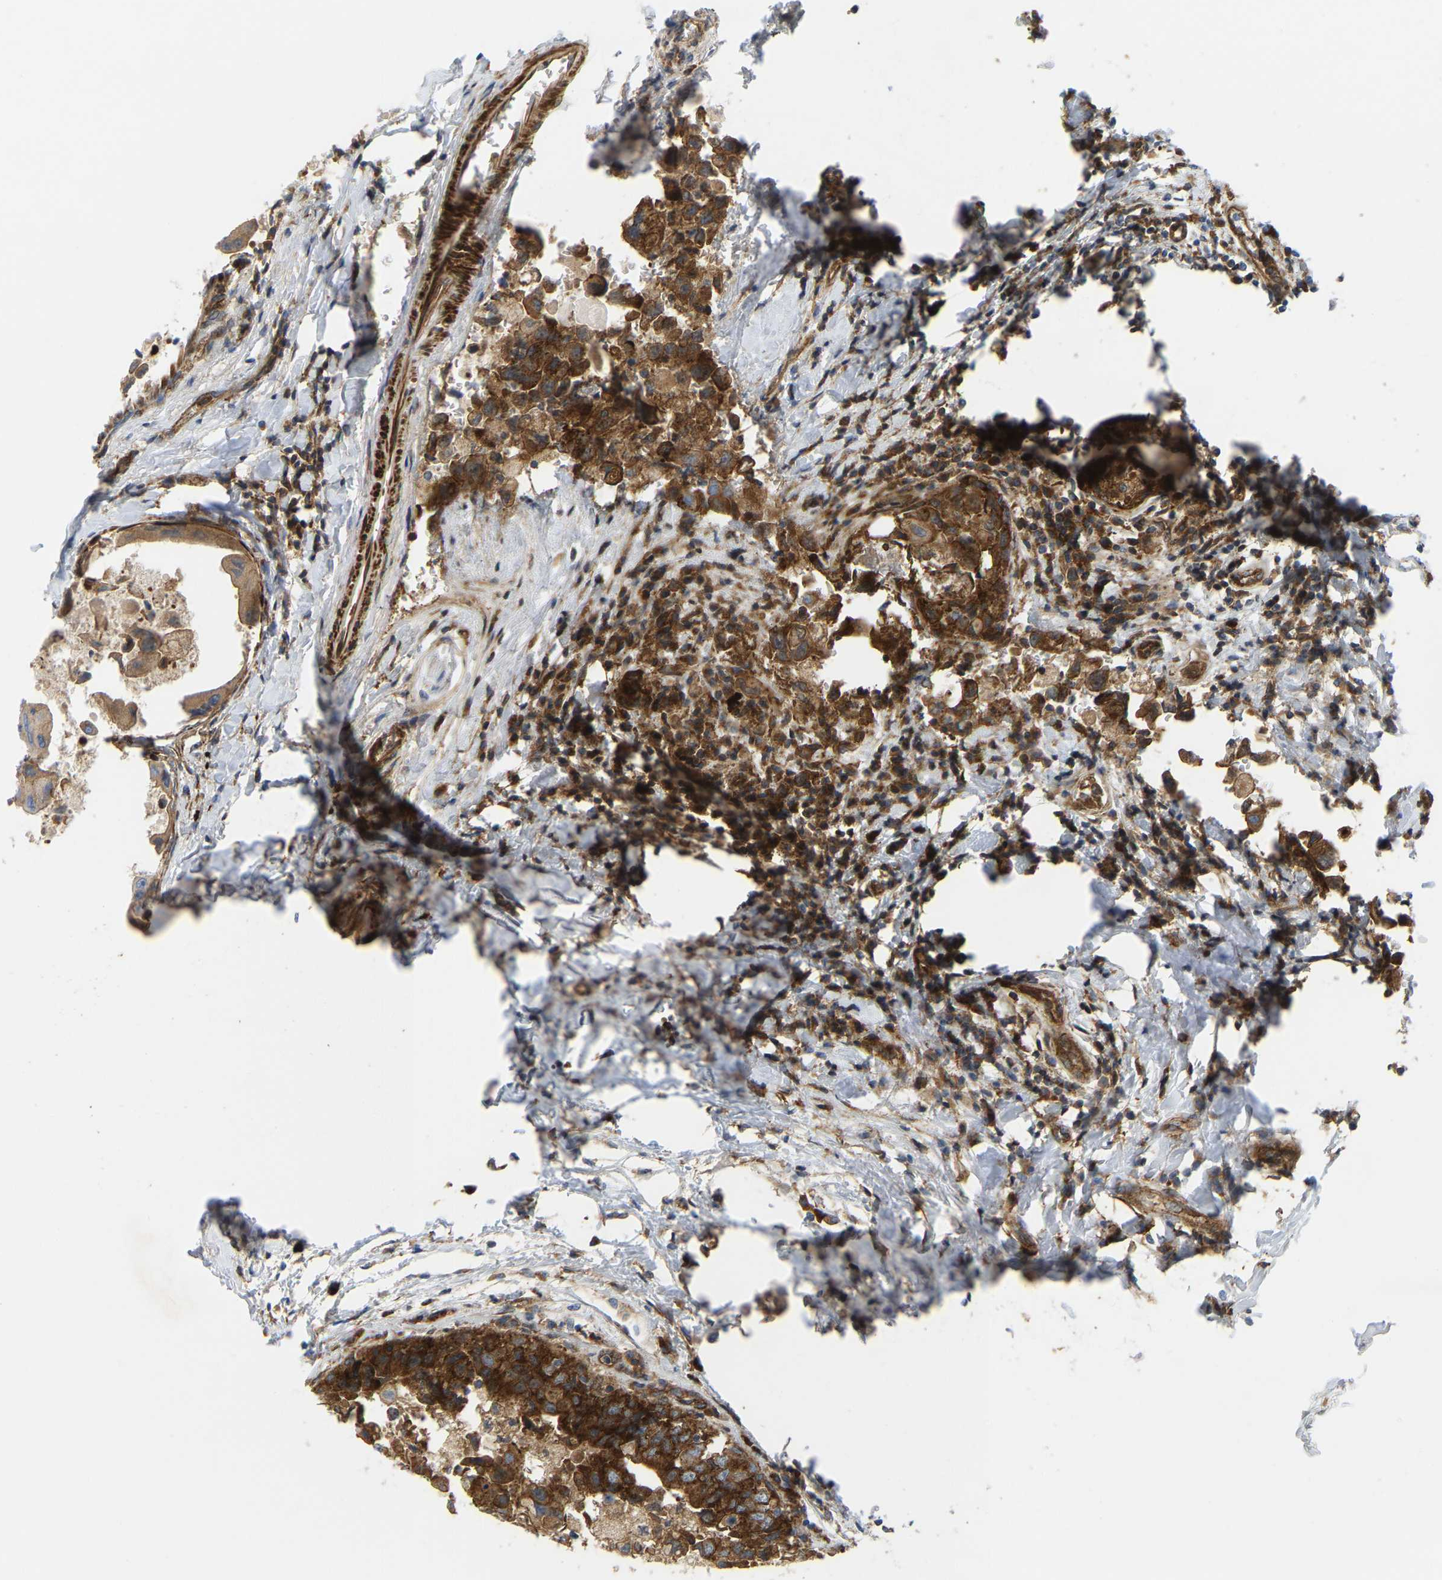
{"staining": {"intensity": "strong", "quantity": ">75%", "location": "cytoplasmic/membranous"}, "tissue": "breast cancer", "cell_type": "Tumor cells", "image_type": "cancer", "snomed": [{"axis": "morphology", "description": "Duct carcinoma"}, {"axis": "topography", "description": "Breast"}], "caption": "Protein expression analysis of intraductal carcinoma (breast) shows strong cytoplasmic/membranous expression in approximately >75% of tumor cells.", "gene": "PICALM", "patient": {"sex": "female", "age": 27}}